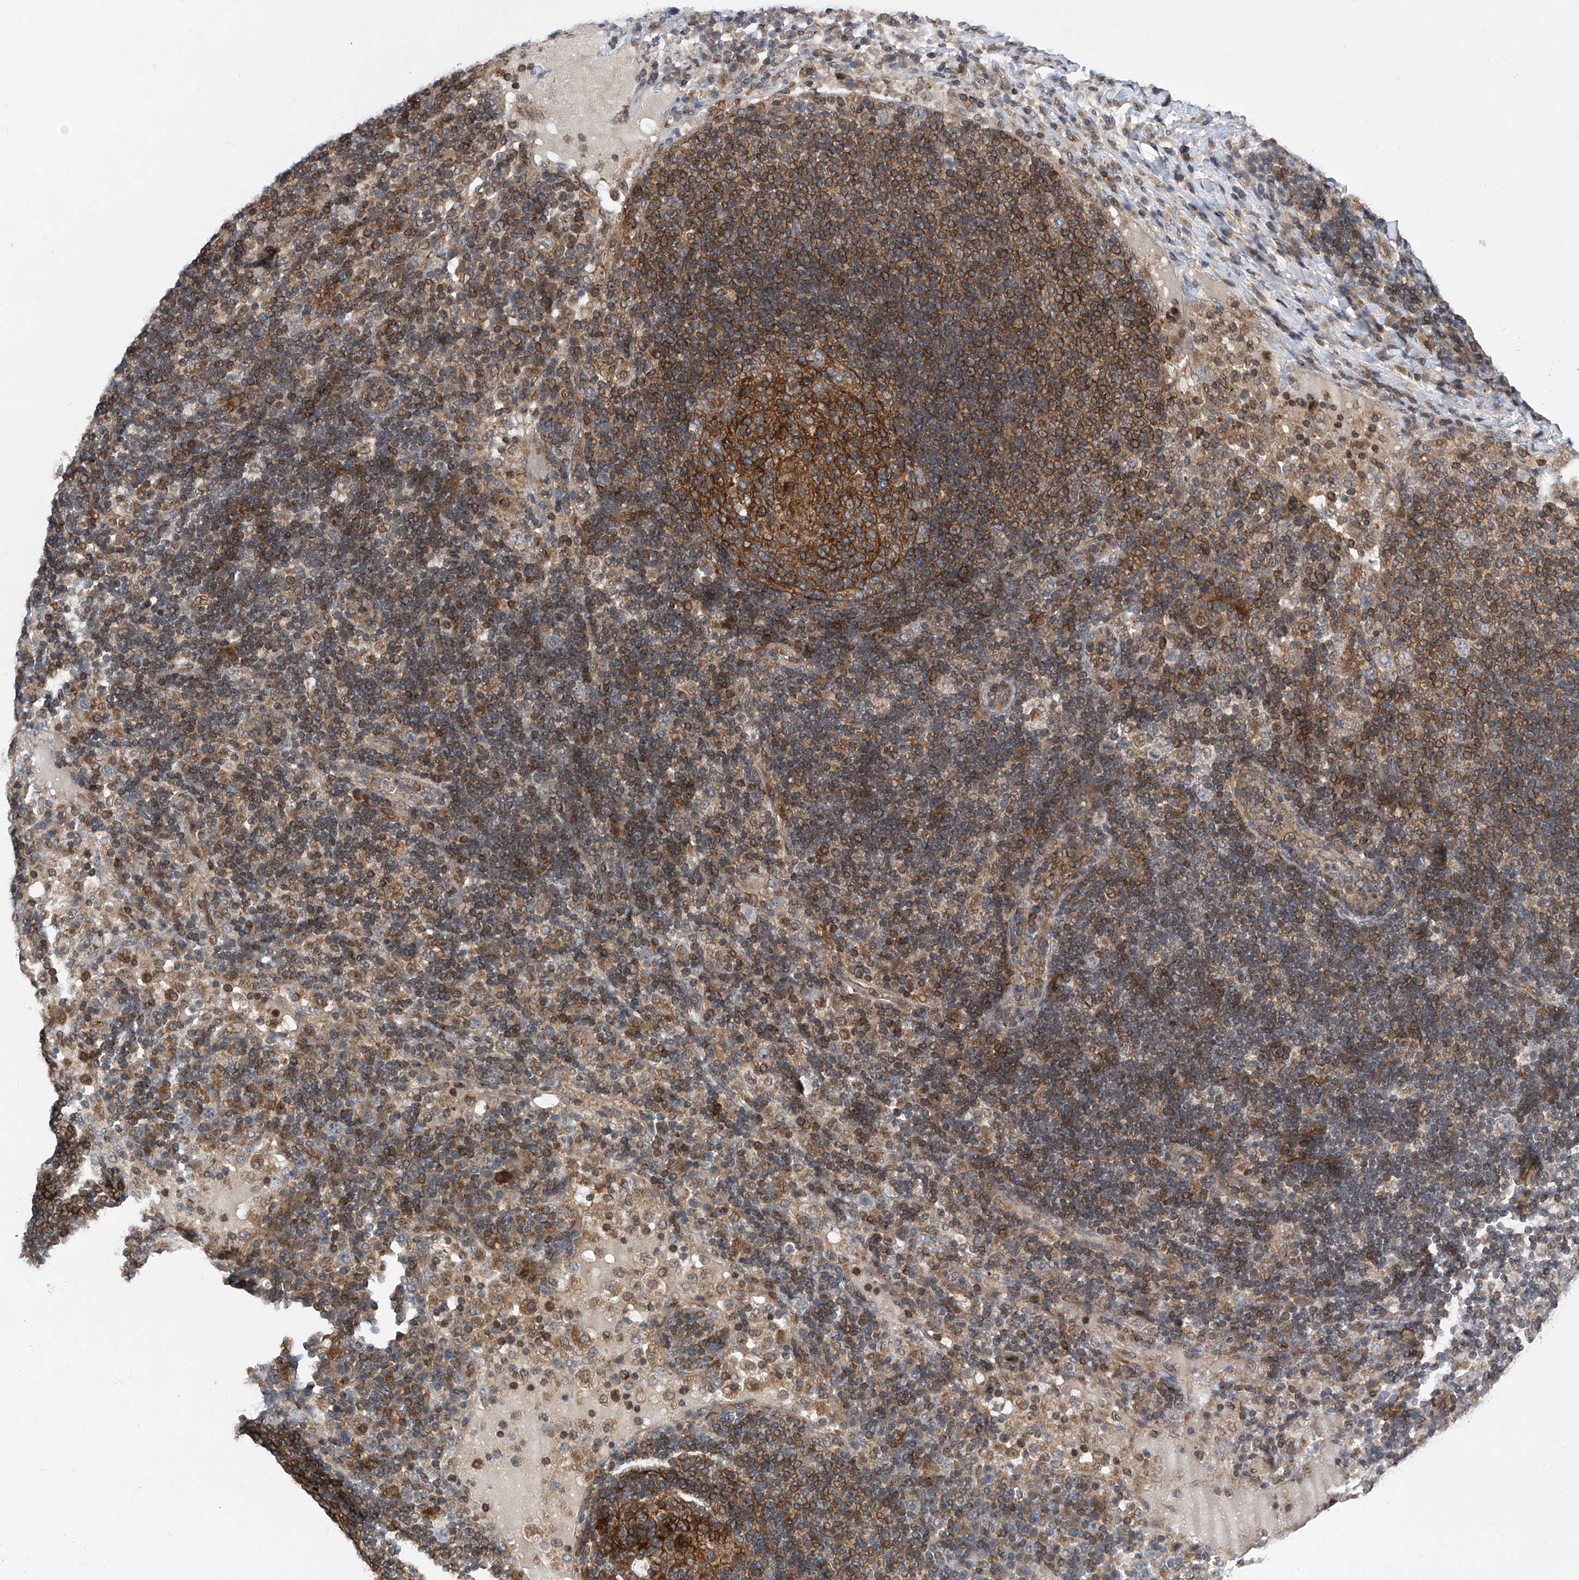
{"staining": {"intensity": "strong", "quantity": "25%-75%", "location": "cytoplasmic/membranous"}, "tissue": "lymph node", "cell_type": "Germinal center cells", "image_type": "normal", "snomed": [{"axis": "morphology", "description": "Normal tissue, NOS"}, {"axis": "topography", "description": "Lymph node"}], "caption": "The immunohistochemical stain labels strong cytoplasmic/membranous staining in germinal center cells of normal lymph node.", "gene": "TRIM38", "patient": {"sex": "female", "age": 53}}